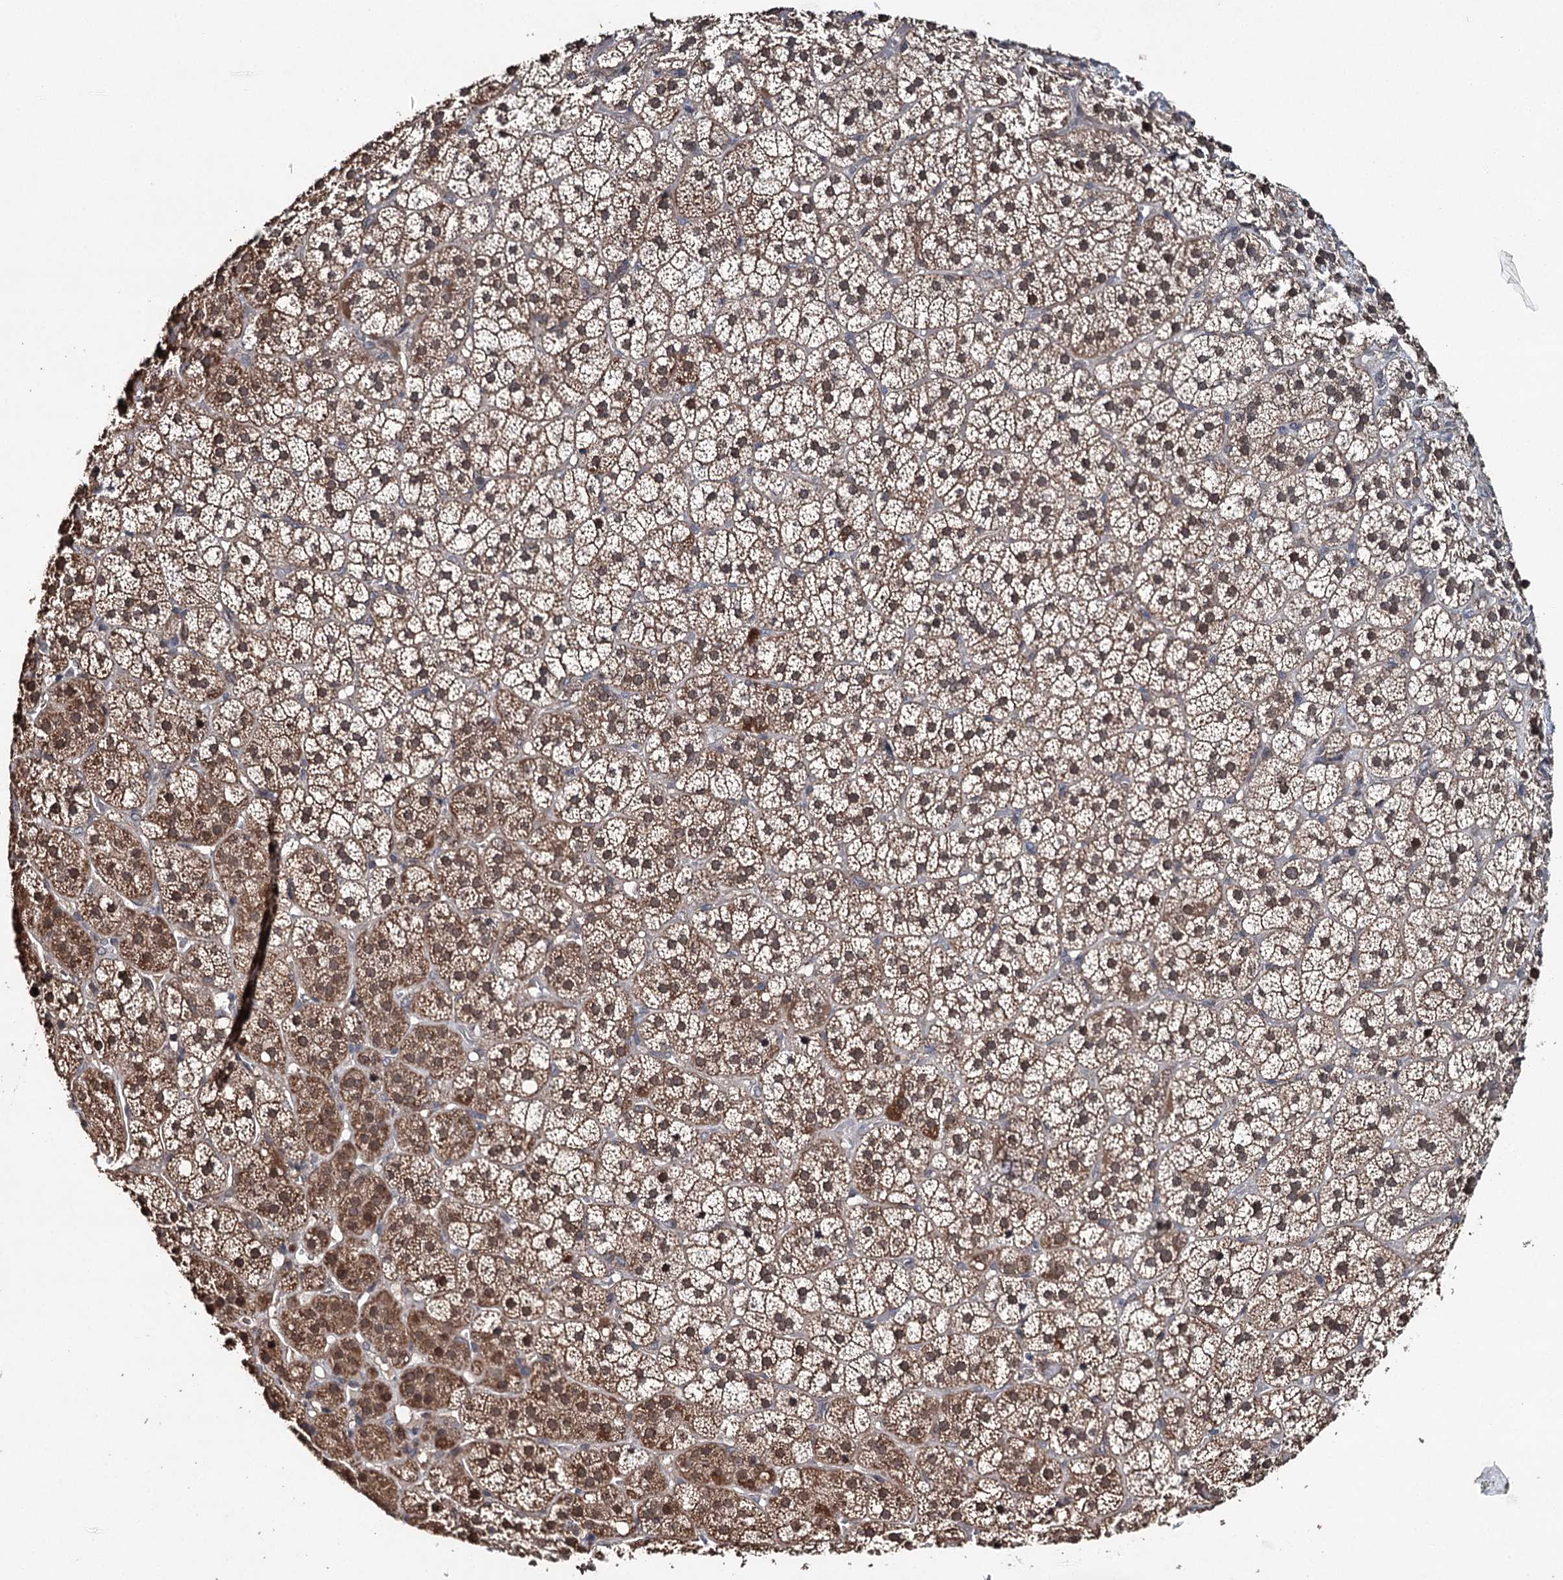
{"staining": {"intensity": "moderate", "quantity": ">75%", "location": "cytoplasmic/membranous,nuclear"}, "tissue": "adrenal gland", "cell_type": "Glandular cells", "image_type": "normal", "snomed": [{"axis": "morphology", "description": "Normal tissue, NOS"}, {"axis": "topography", "description": "Adrenal gland"}], "caption": "IHC staining of benign adrenal gland, which demonstrates medium levels of moderate cytoplasmic/membranous,nuclear staining in about >75% of glandular cells indicating moderate cytoplasmic/membranous,nuclear protein staining. The staining was performed using DAB (brown) for protein detection and nuclei were counterstained in hematoxylin (blue).", "gene": "NOPCHAP1", "patient": {"sex": "female", "age": 44}}